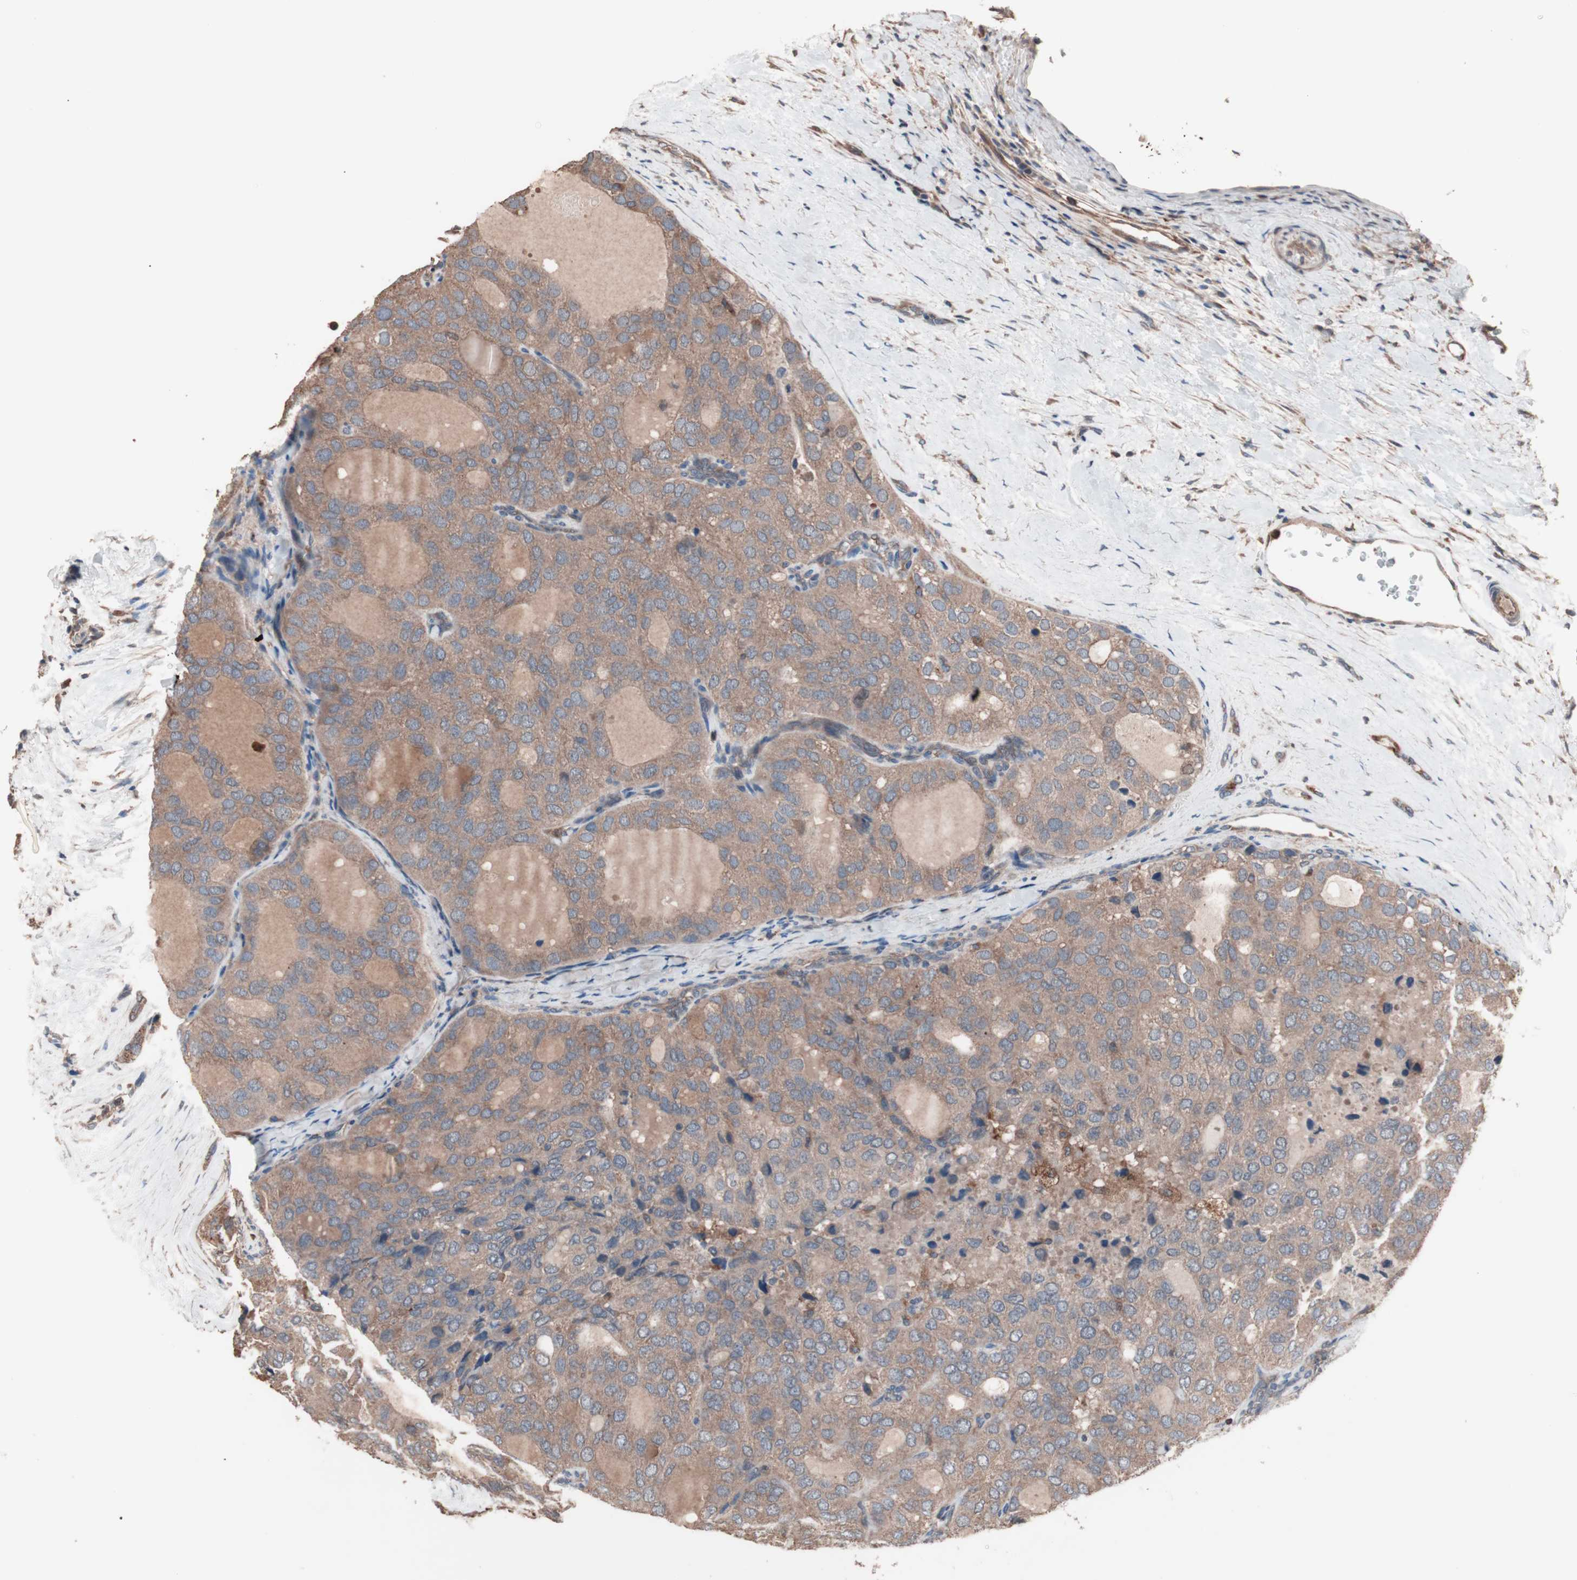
{"staining": {"intensity": "moderate", "quantity": ">75%", "location": "cytoplasmic/membranous"}, "tissue": "thyroid cancer", "cell_type": "Tumor cells", "image_type": "cancer", "snomed": [{"axis": "morphology", "description": "Follicular adenoma carcinoma, NOS"}, {"axis": "topography", "description": "Thyroid gland"}], "caption": "A photomicrograph showing moderate cytoplasmic/membranous expression in about >75% of tumor cells in thyroid cancer, as visualized by brown immunohistochemical staining.", "gene": "ATG7", "patient": {"sex": "male", "age": 75}}